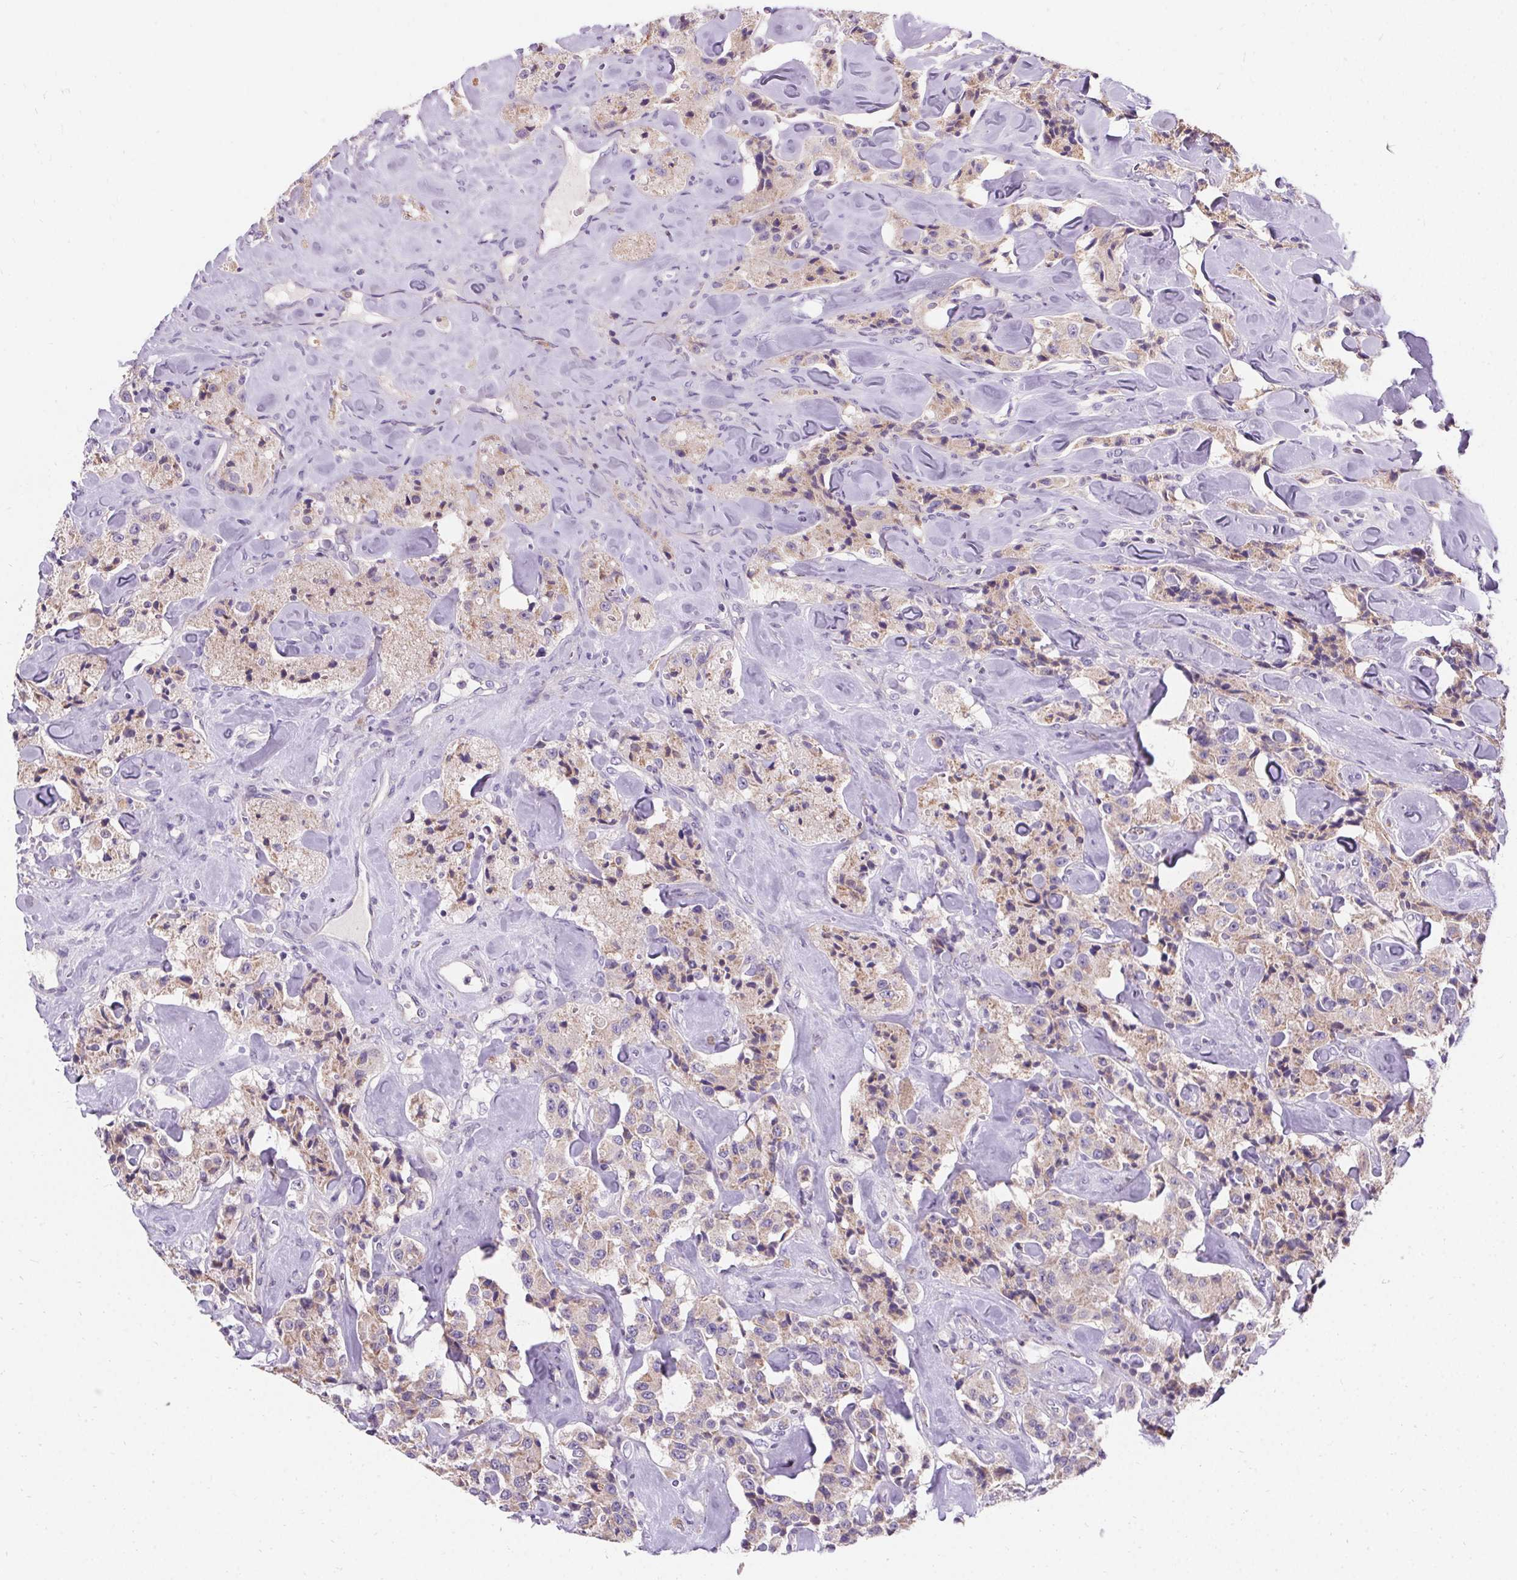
{"staining": {"intensity": "weak", "quantity": "25%-75%", "location": "cytoplasmic/membranous"}, "tissue": "carcinoid", "cell_type": "Tumor cells", "image_type": "cancer", "snomed": [{"axis": "morphology", "description": "Carcinoid, malignant, NOS"}, {"axis": "topography", "description": "Pancreas"}], "caption": "Immunohistochemical staining of human carcinoid (malignant) demonstrates weak cytoplasmic/membranous protein staining in about 25%-75% of tumor cells. The staining was performed using DAB (3,3'-diaminobenzidine) to visualize the protein expression in brown, while the nuclei were stained in blue with hematoxylin (Magnification: 20x).", "gene": "TRIP13", "patient": {"sex": "male", "age": 41}}